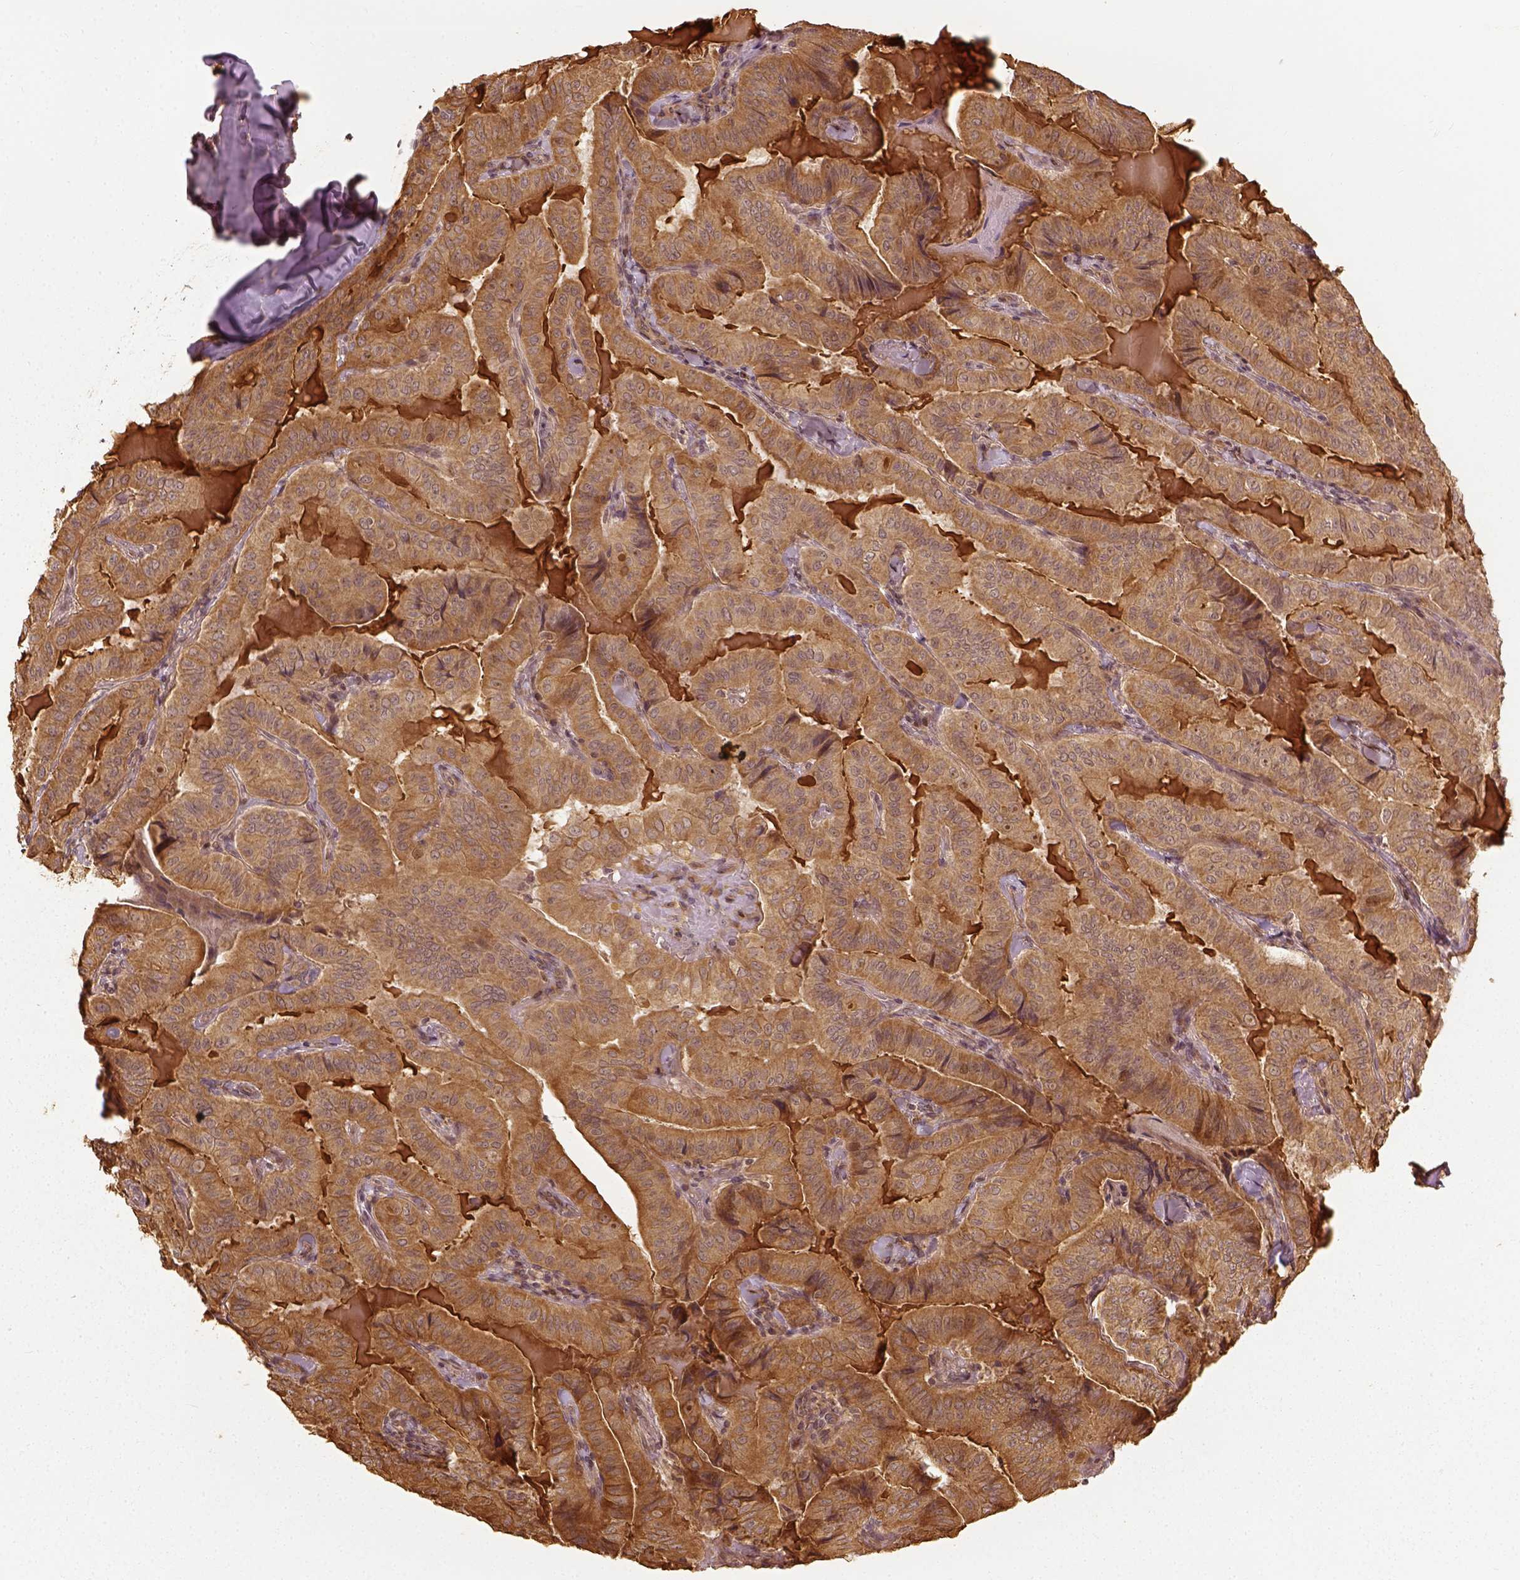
{"staining": {"intensity": "moderate", "quantity": ">75%", "location": "cytoplasmic/membranous"}, "tissue": "thyroid cancer", "cell_type": "Tumor cells", "image_type": "cancer", "snomed": [{"axis": "morphology", "description": "Papillary adenocarcinoma, NOS"}, {"axis": "topography", "description": "Thyroid gland"}], "caption": "There is medium levels of moderate cytoplasmic/membranous staining in tumor cells of papillary adenocarcinoma (thyroid), as demonstrated by immunohistochemical staining (brown color).", "gene": "VEGFA", "patient": {"sex": "female", "age": 68}}